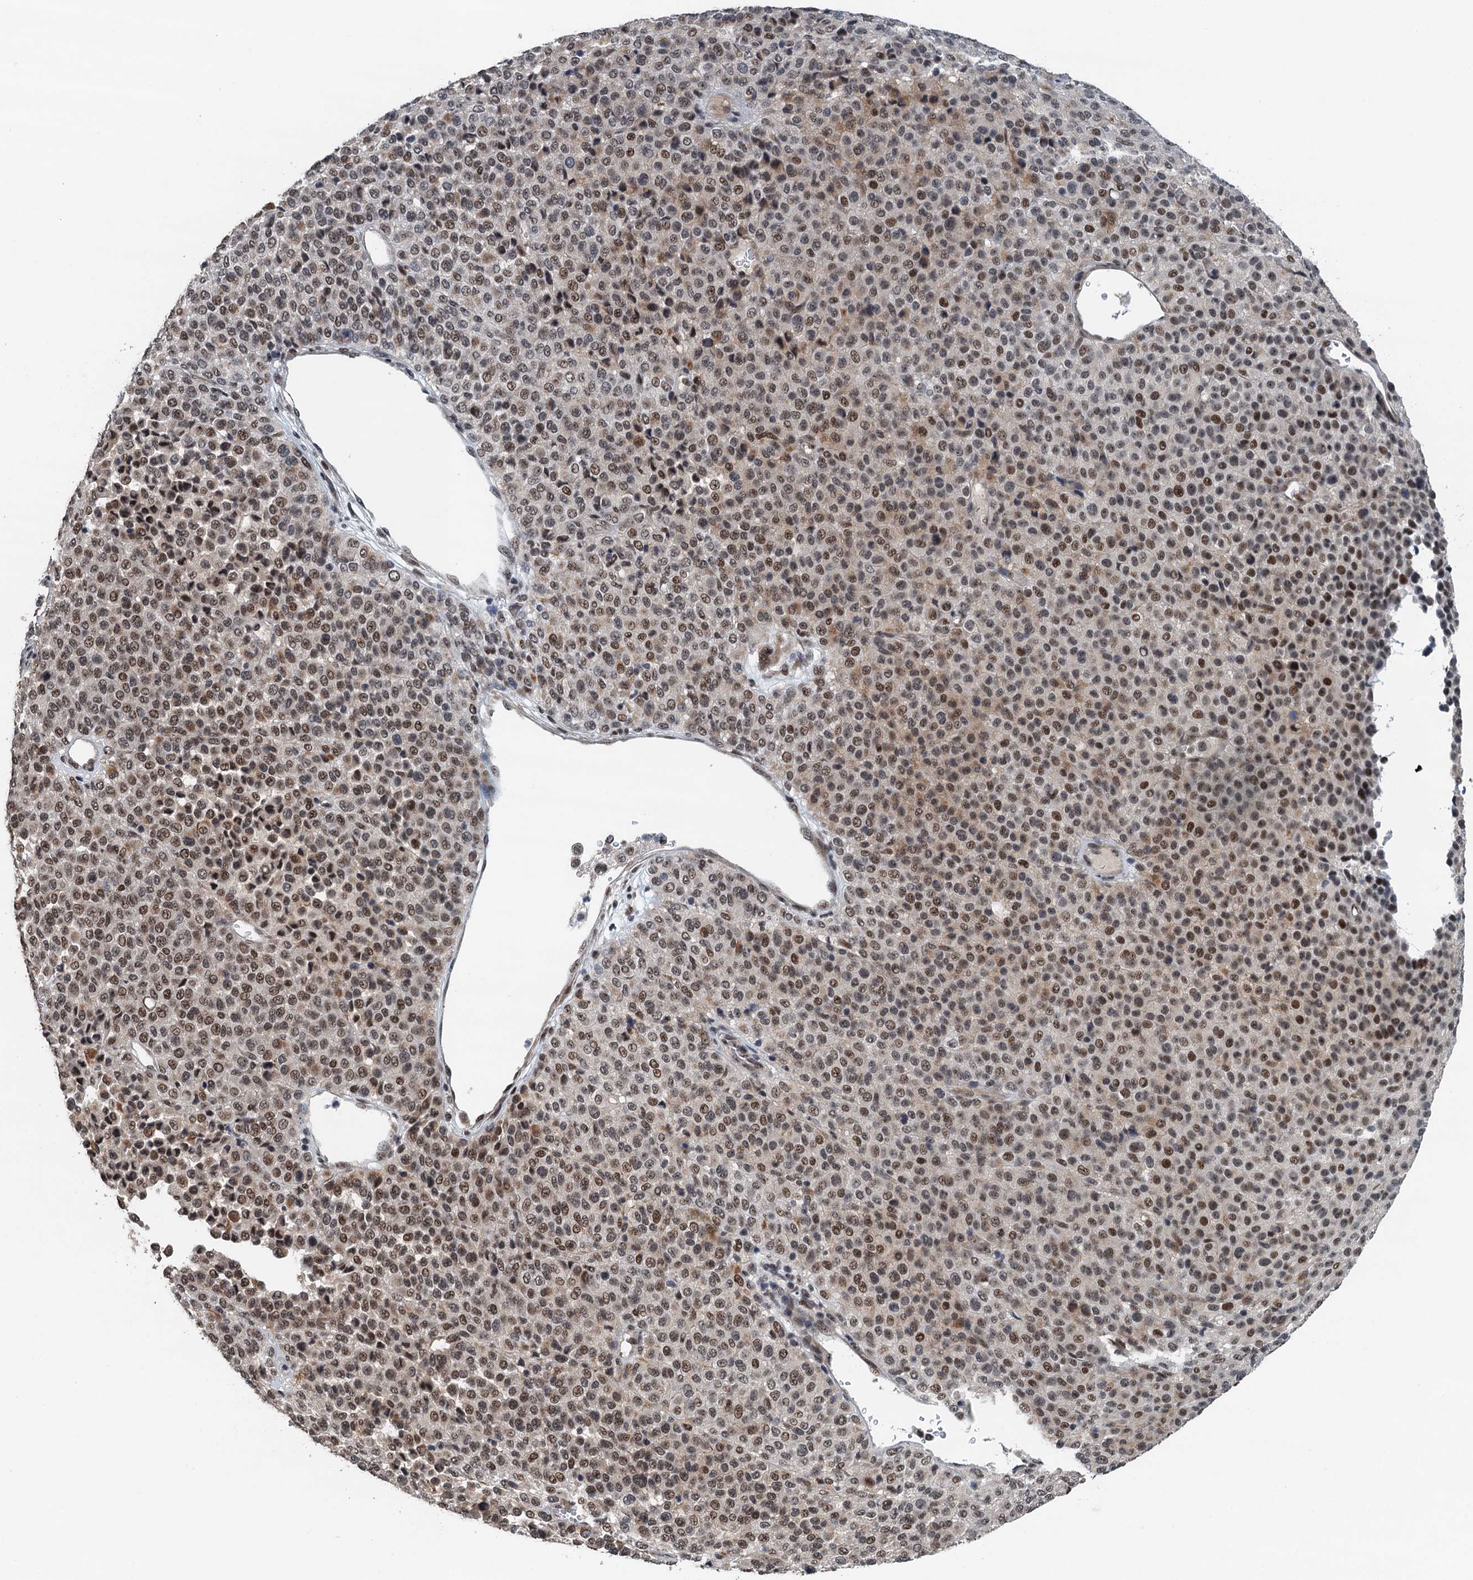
{"staining": {"intensity": "moderate", "quantity": ">75%", "location": "nuclear"}, "tissue": "melanoma", "cell_type": "Tumor cells", "image_type": "cancer", "snomed": [{"axis": "morphology", "description": "Malignant melanoma, Metastatic site"}, {"axis": "topography", "description": "Pancreas"}], "caption": "Immunohistochemistry (IHC) micrograph of human melanoma stained for a protein (brown), which displays medium levels of moderate nuclear expression in about >75% of tumor cells.", "gene": "MTA3", "patient": {"sex": "female", "age": 30}}